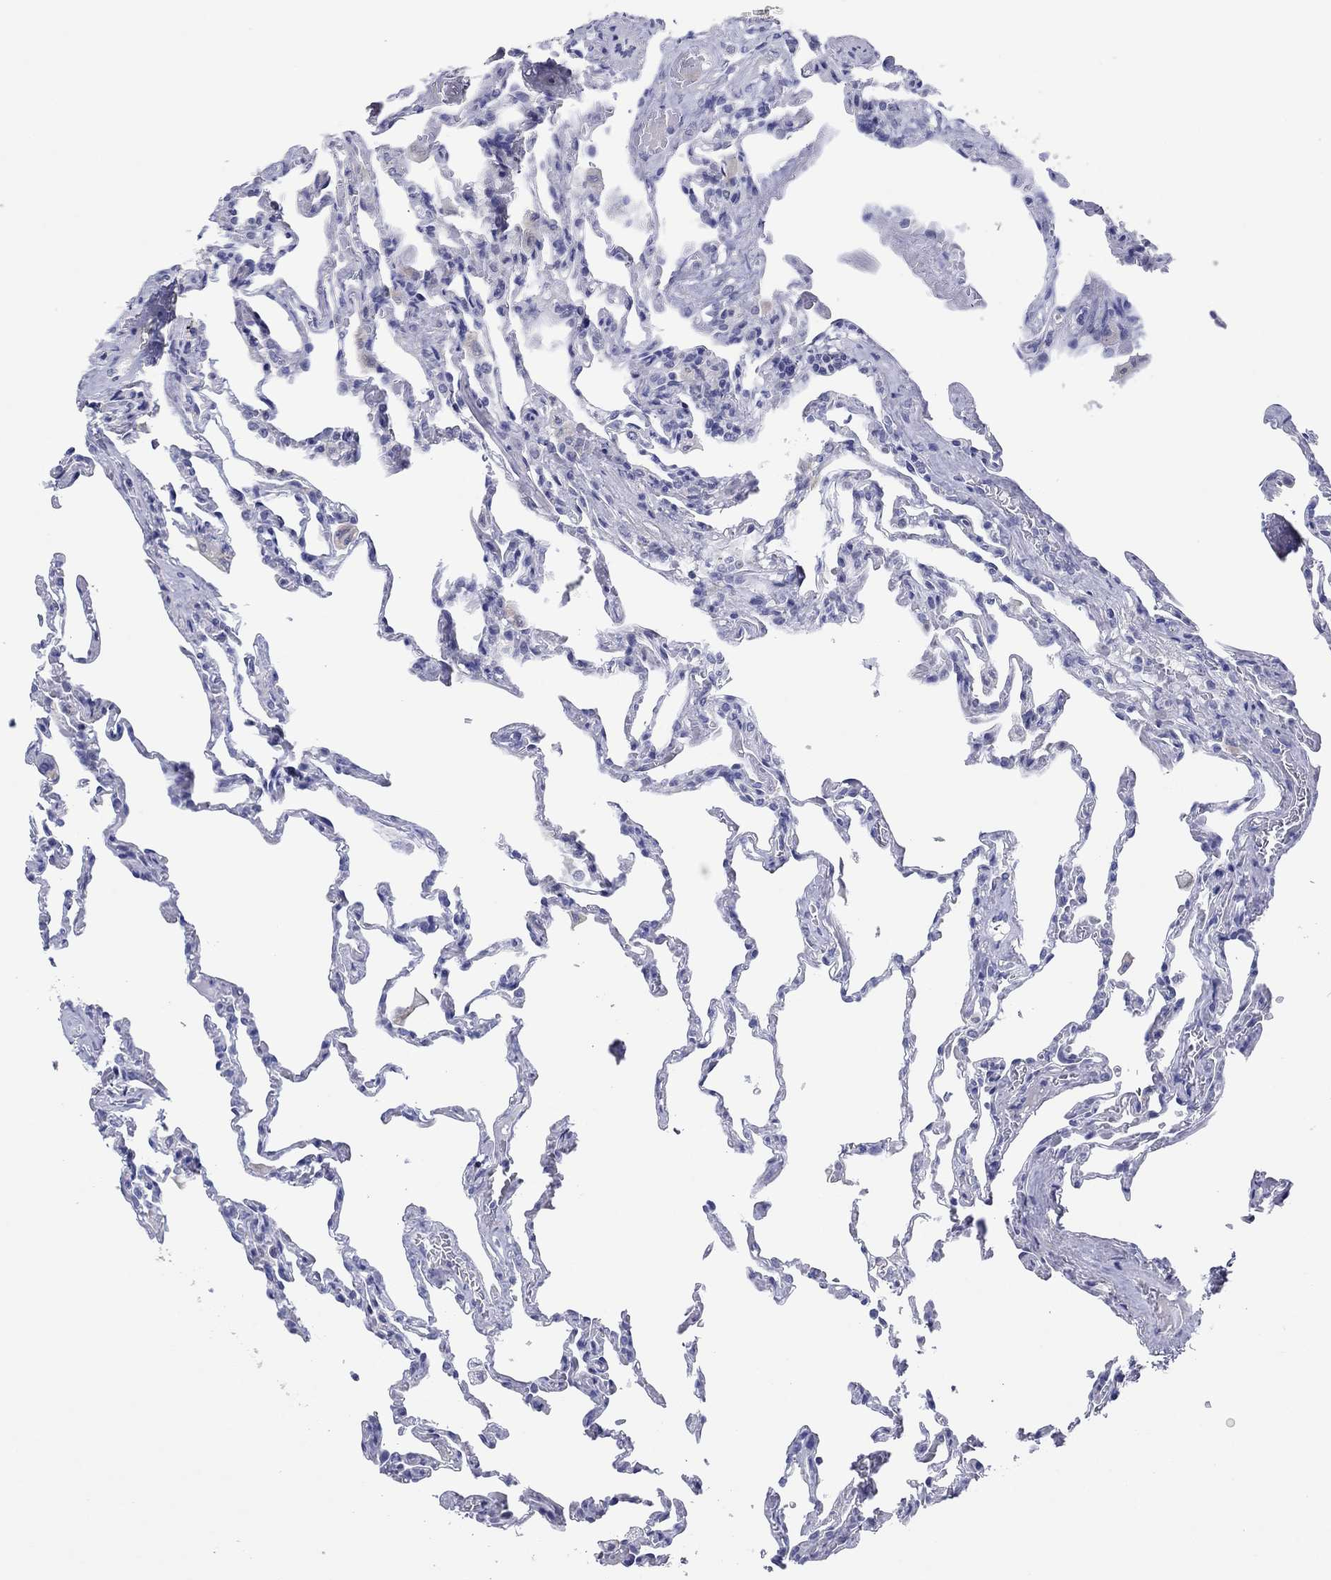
{"staining": {"intensity": "negative", "quantity": "none", "location": "none"}, "tissue": "lung", "cell_type": "Alveolar cells", "image_type": "normal", "snomed": [{"axis": "morphology", "description": "Normal tissue, NOS"}, {"axis": "topography", "description": "Lung"}], "caption": "Lung was stained to show a protein in brown. There is no significant positivity in alveolar cells.", "gene": "HDC", "patient": {"sex": "female", "age": 43}}